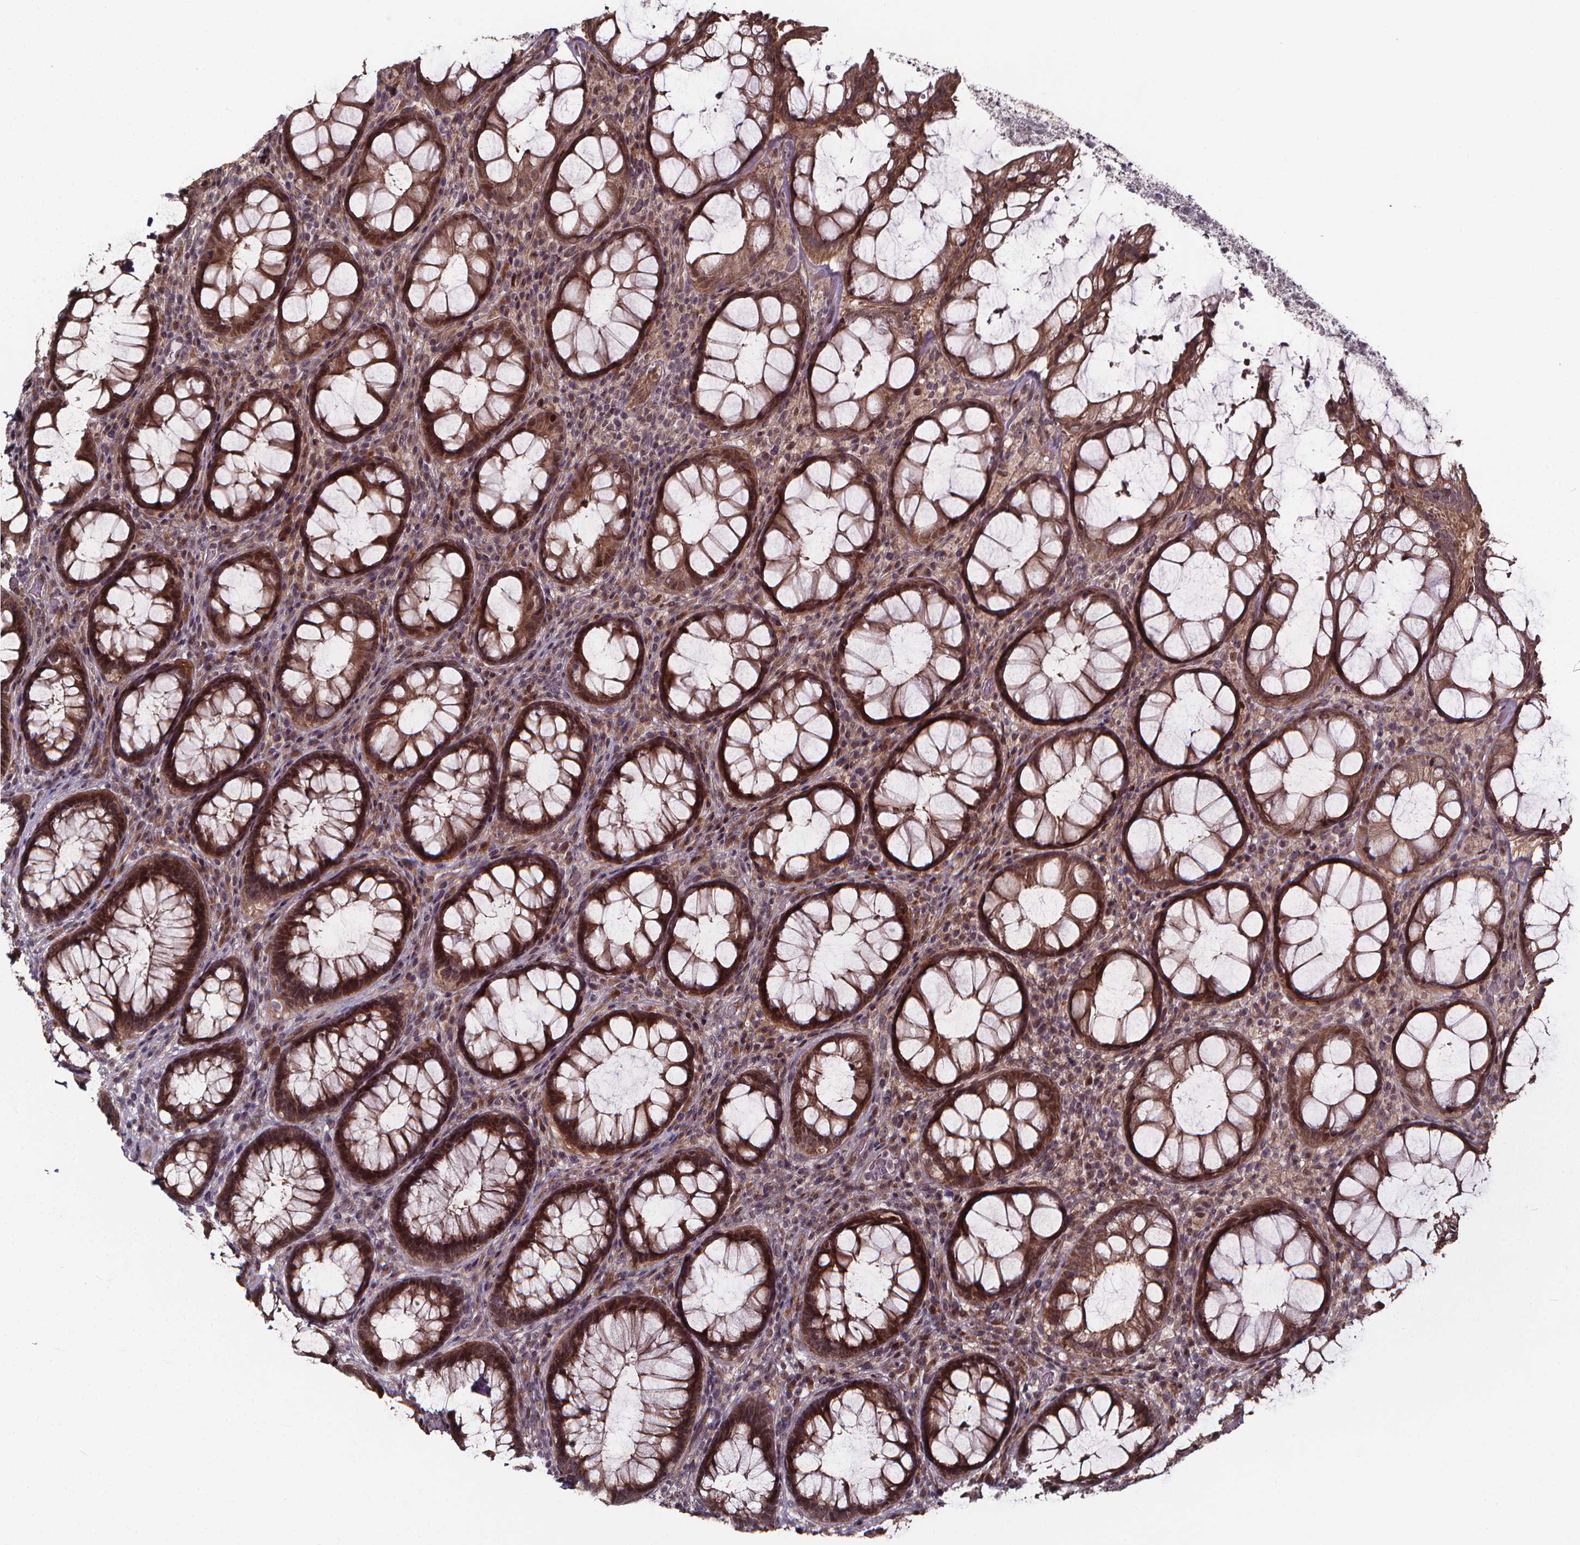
{"staining": {"intensity": "moderate", "quantity": ">75%", "location": "cytoplasmic/membranous,nuclear"}, "tissue": "rectum", "cell_type": "Glandular cells", "image_type": "normal", "snomed": [{"axis": "morphology", "description": "Normal tissue, NOS"}, {"axis": "topography", "description": "Rectum"}], "caption": "Immunohistochemistry (IHC) staining of unremarkable rectum, which reveals medium levels of moderate cytoplasmic/membranous,nuclear positivity in approximately >75% of glandular cells indicating moderate cytoplasmic/membranous,nuclear protein expression. The staining was performed using DAB (3,3'-diaminobenzidine) (brown) for protein detection and nuclei were counterstained in hematoxylin (blue).", "gene": "DDIT3", "patient": {"sex": "male", "age": 72}}